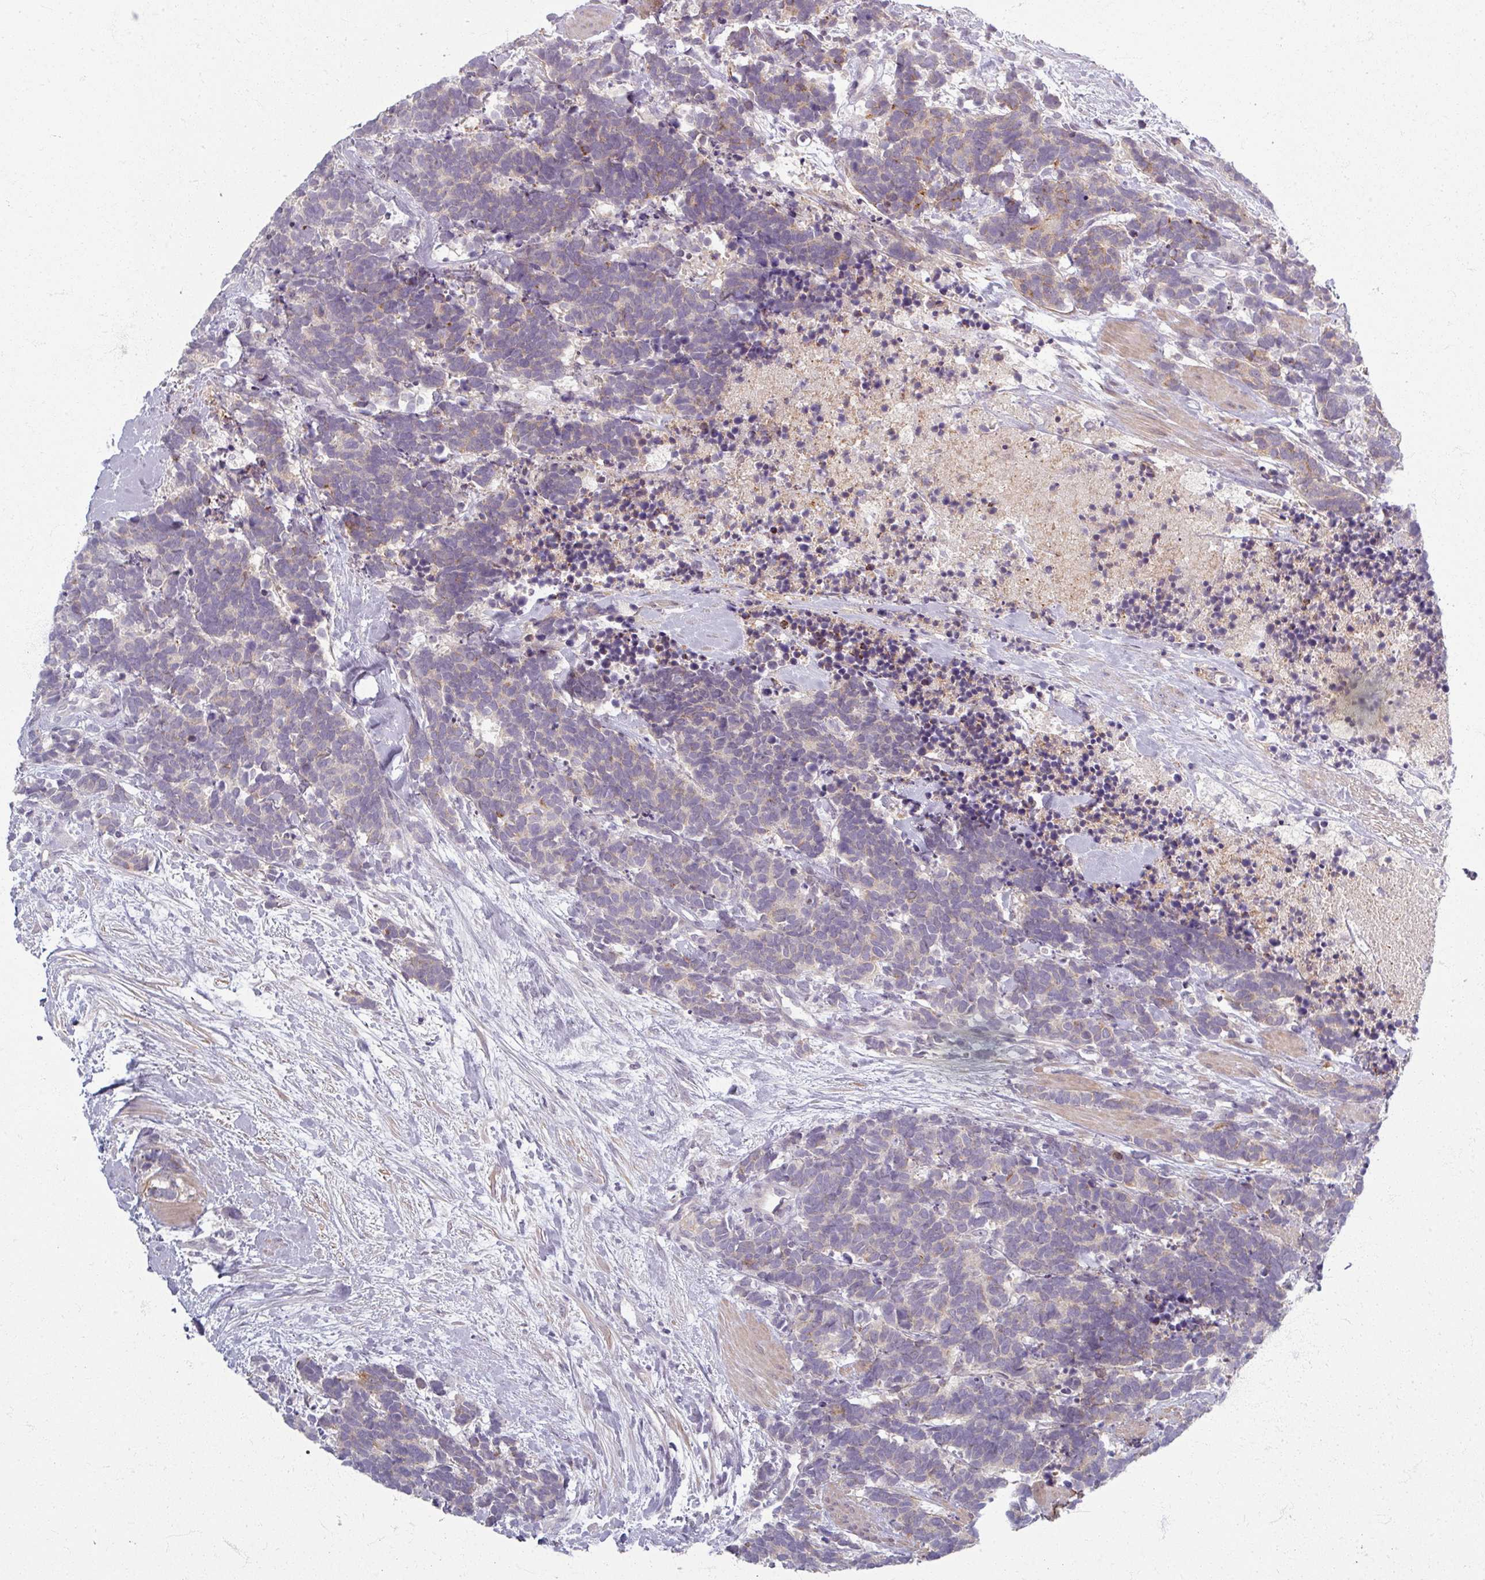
{"staining": {"intensity": "weak", "quantity": "<25%", "location": "cytoplasmic/membranous"}, "tissue": "carcinoid", "cell_type": "Tumor cells", "image_type": "cancer", "snomed": [{"axis": "morphology", "description": "Carcinoma, NOS"}, {"axis": "morphology", "description": "Carcinoid, malignant, NOS"}, {"axis": "topography", "description": "Prostate"}], "caption": "This is an IHC photomicrograph of carcinoma. There is no staining in tumor cells.", "gene": "TTLL7", "patient": {"sex": "male", "age": 57}}